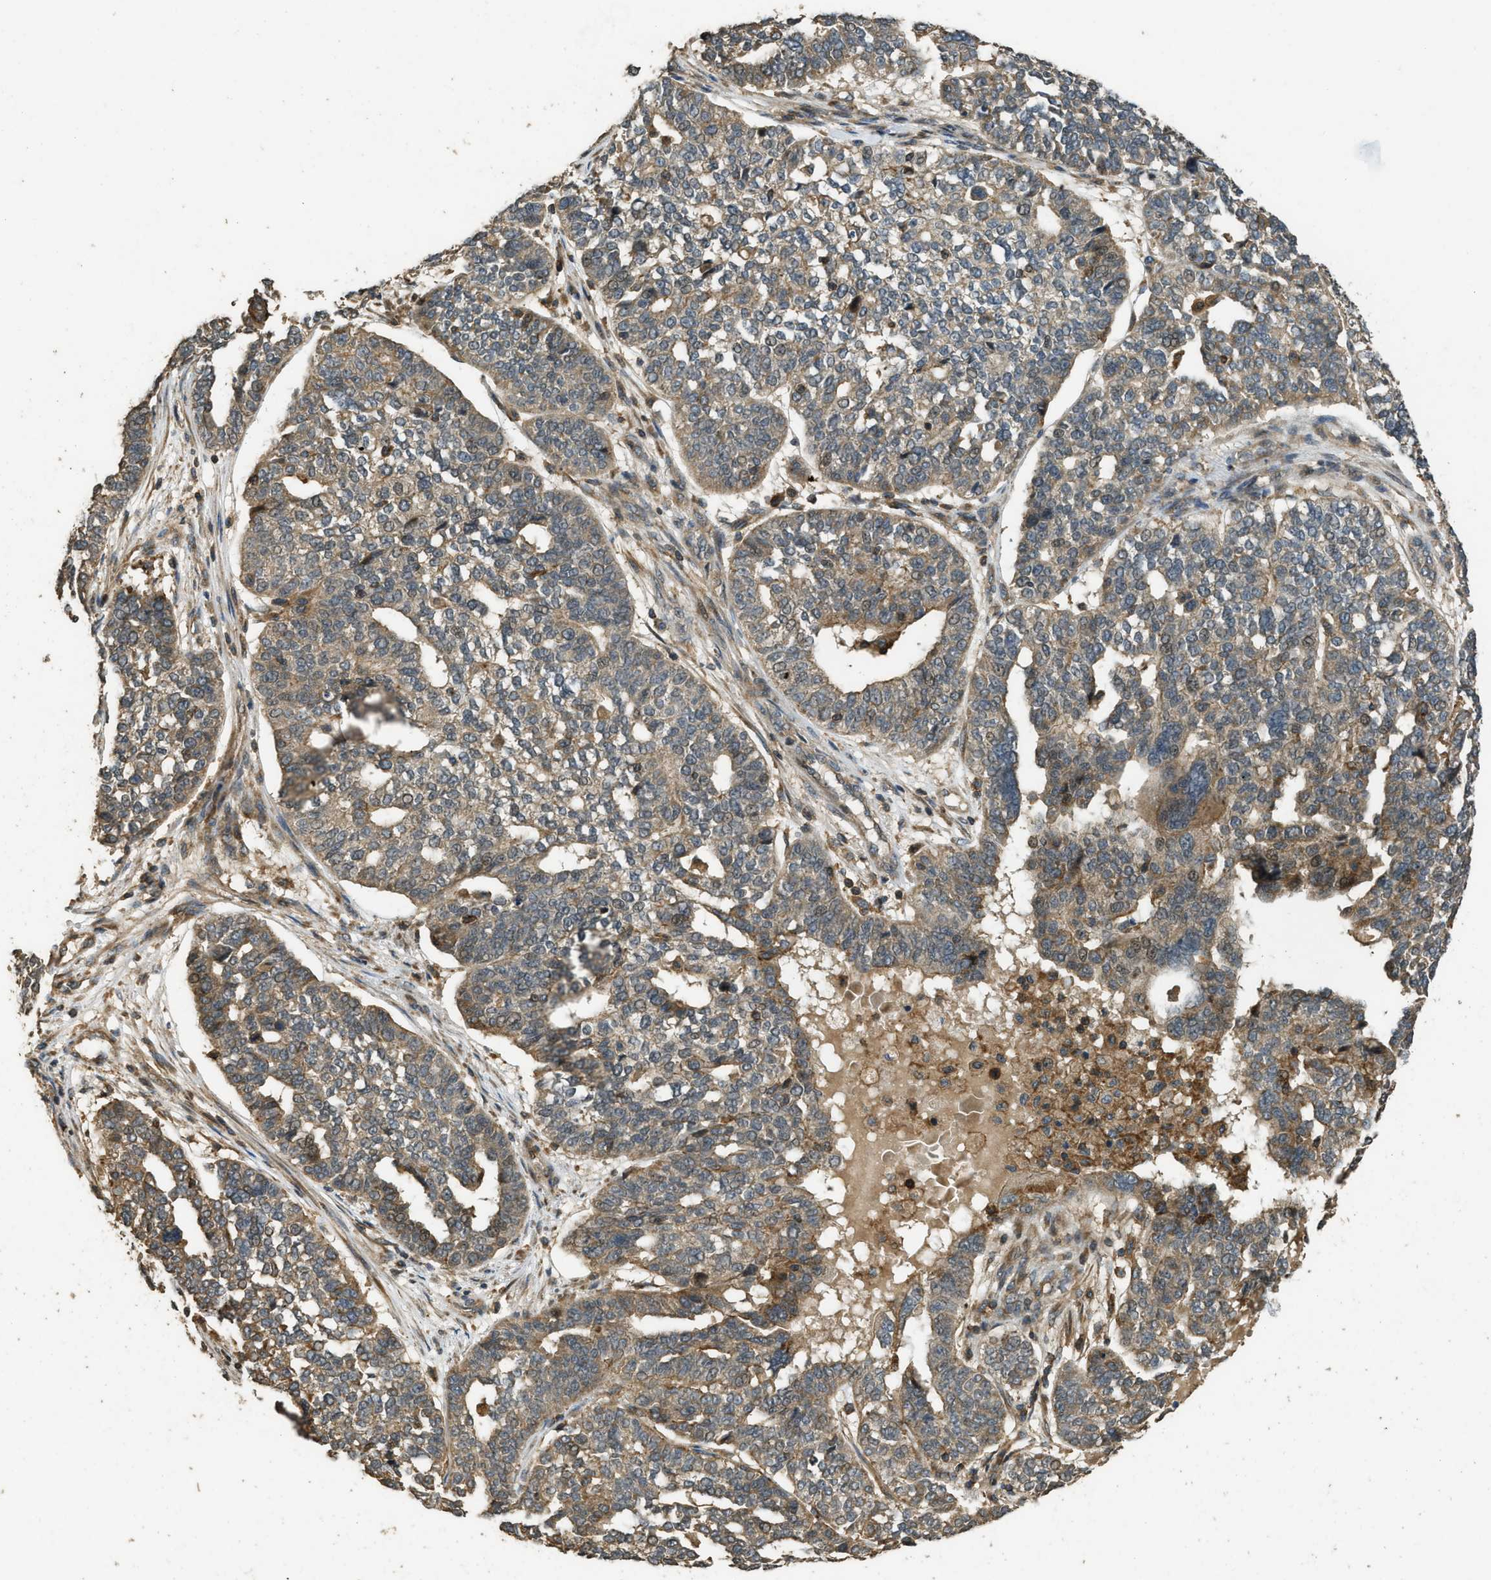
{"staining": {"intensity": "moderate", "quantity": ">75%", "location": "cytoplasmic/membranous"}, "tissue": "ovarian cancer", "cell_type": "Tumor cells", "image_type": "cancer", "snomed": [{"axis": "morphology", "description": "Cystadenocarcinoma, serous, NOS"}, {"axis": "topography", "description": "Ovary"}], "caption": "Ovarian serous cystadenocarcinoma tissue displays moderate cytoplasmic/membranous expression in about >75% of tumor cells Ihc stains the protein in brown and the nuclei are stained blue.", "gene": "PPP6R3", "patient": {"sex": "female", "age": 59}}